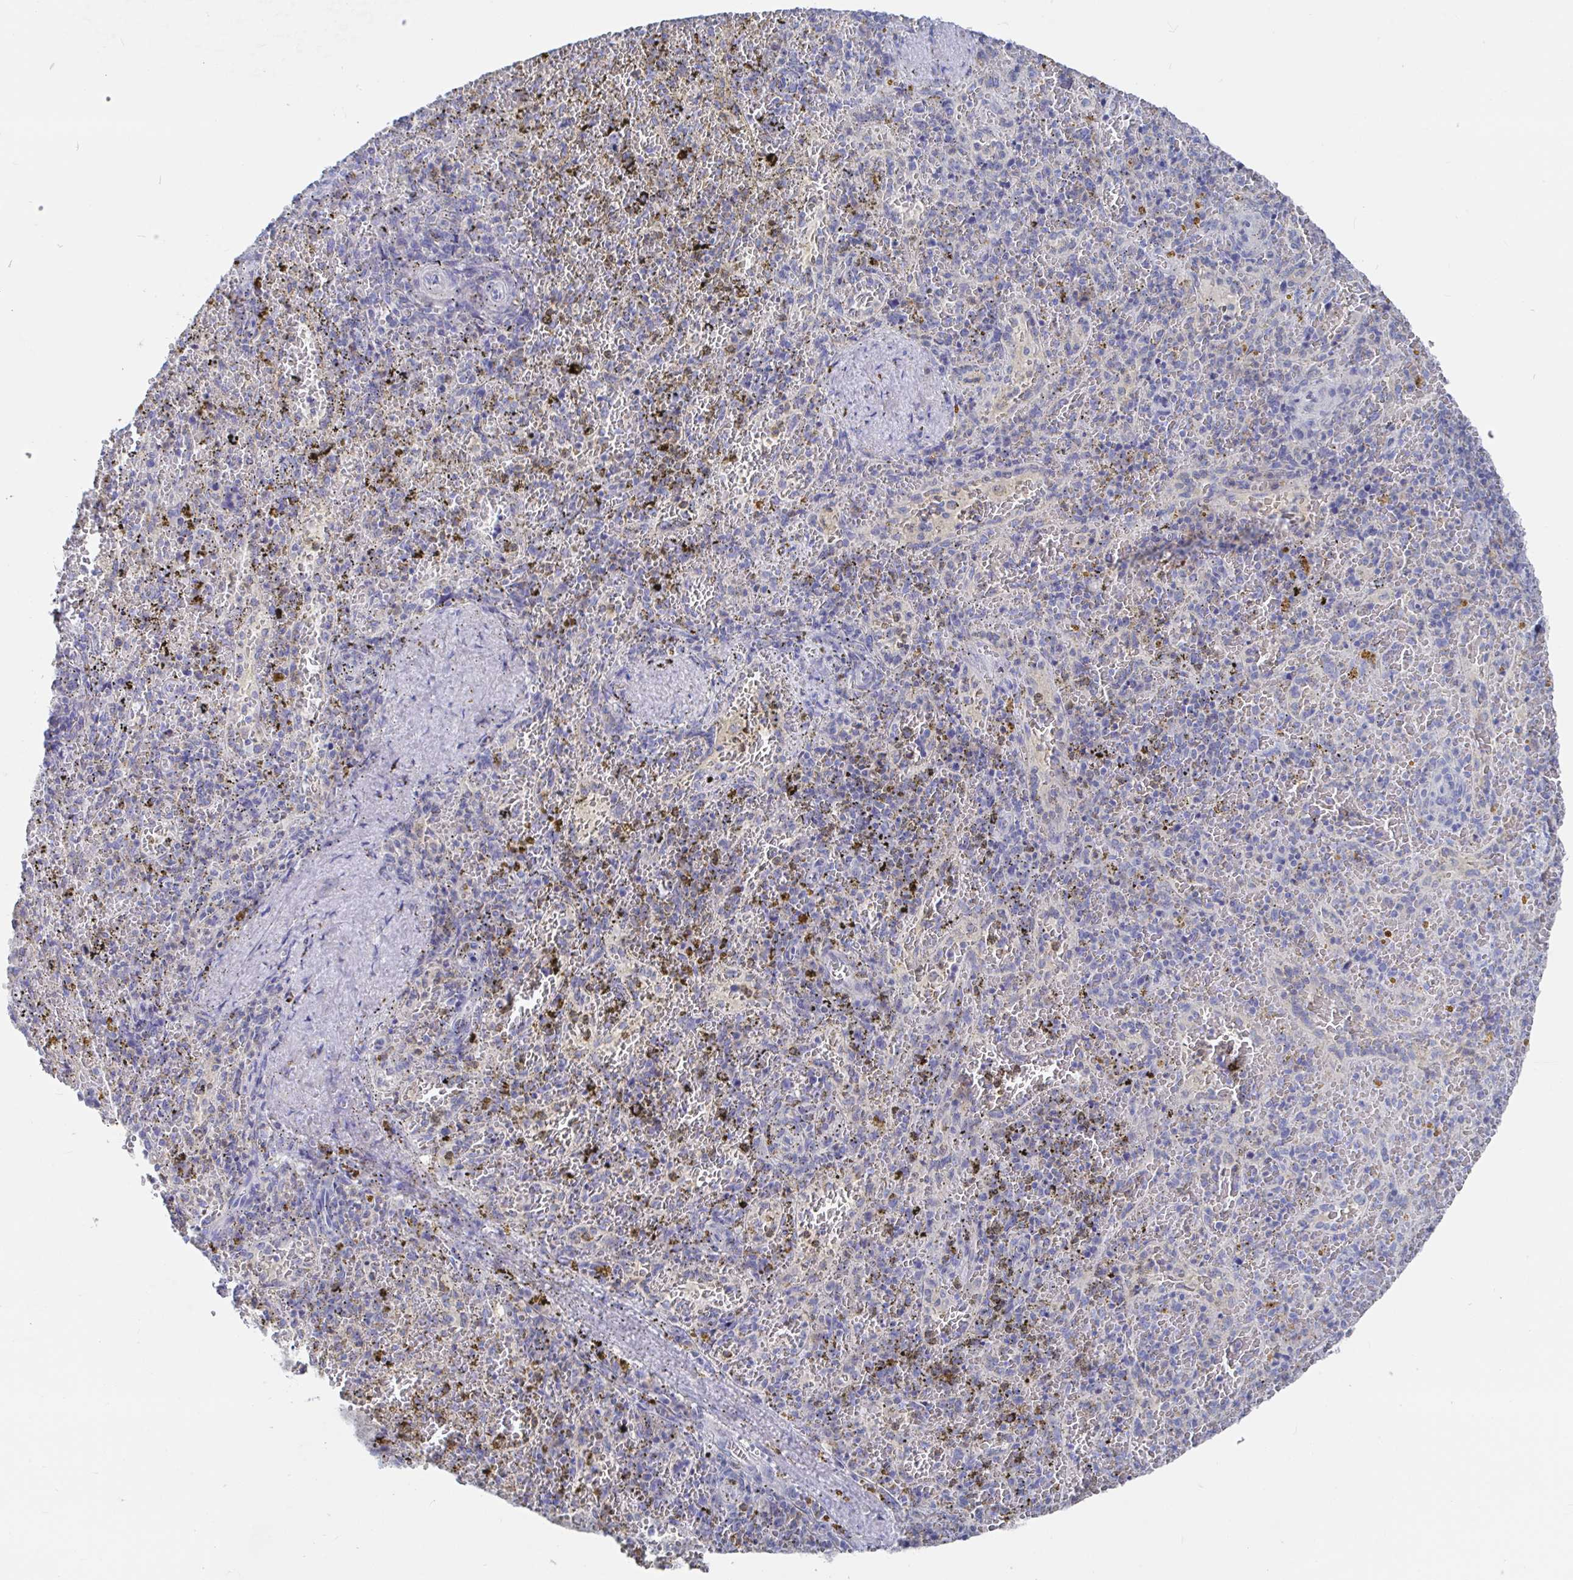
{"staining": {"intensity": "negative", "quantity": "none", "location": "none"}, "tissue": "spleen", "cell_type": "Cells in red pulp", "image_type": "normal", "snomed": [{"axis": "morphology", "description": "Normal tissue, NOS"}, {"axis": "topography", "description": "Spleen"}], "caption": "DAB immunohistochemical staining of normal human spleen reveals no significant positivity in cells in red pulp.", "gene": "GPR148", "patient": {"sex": "female", "age": 50}}